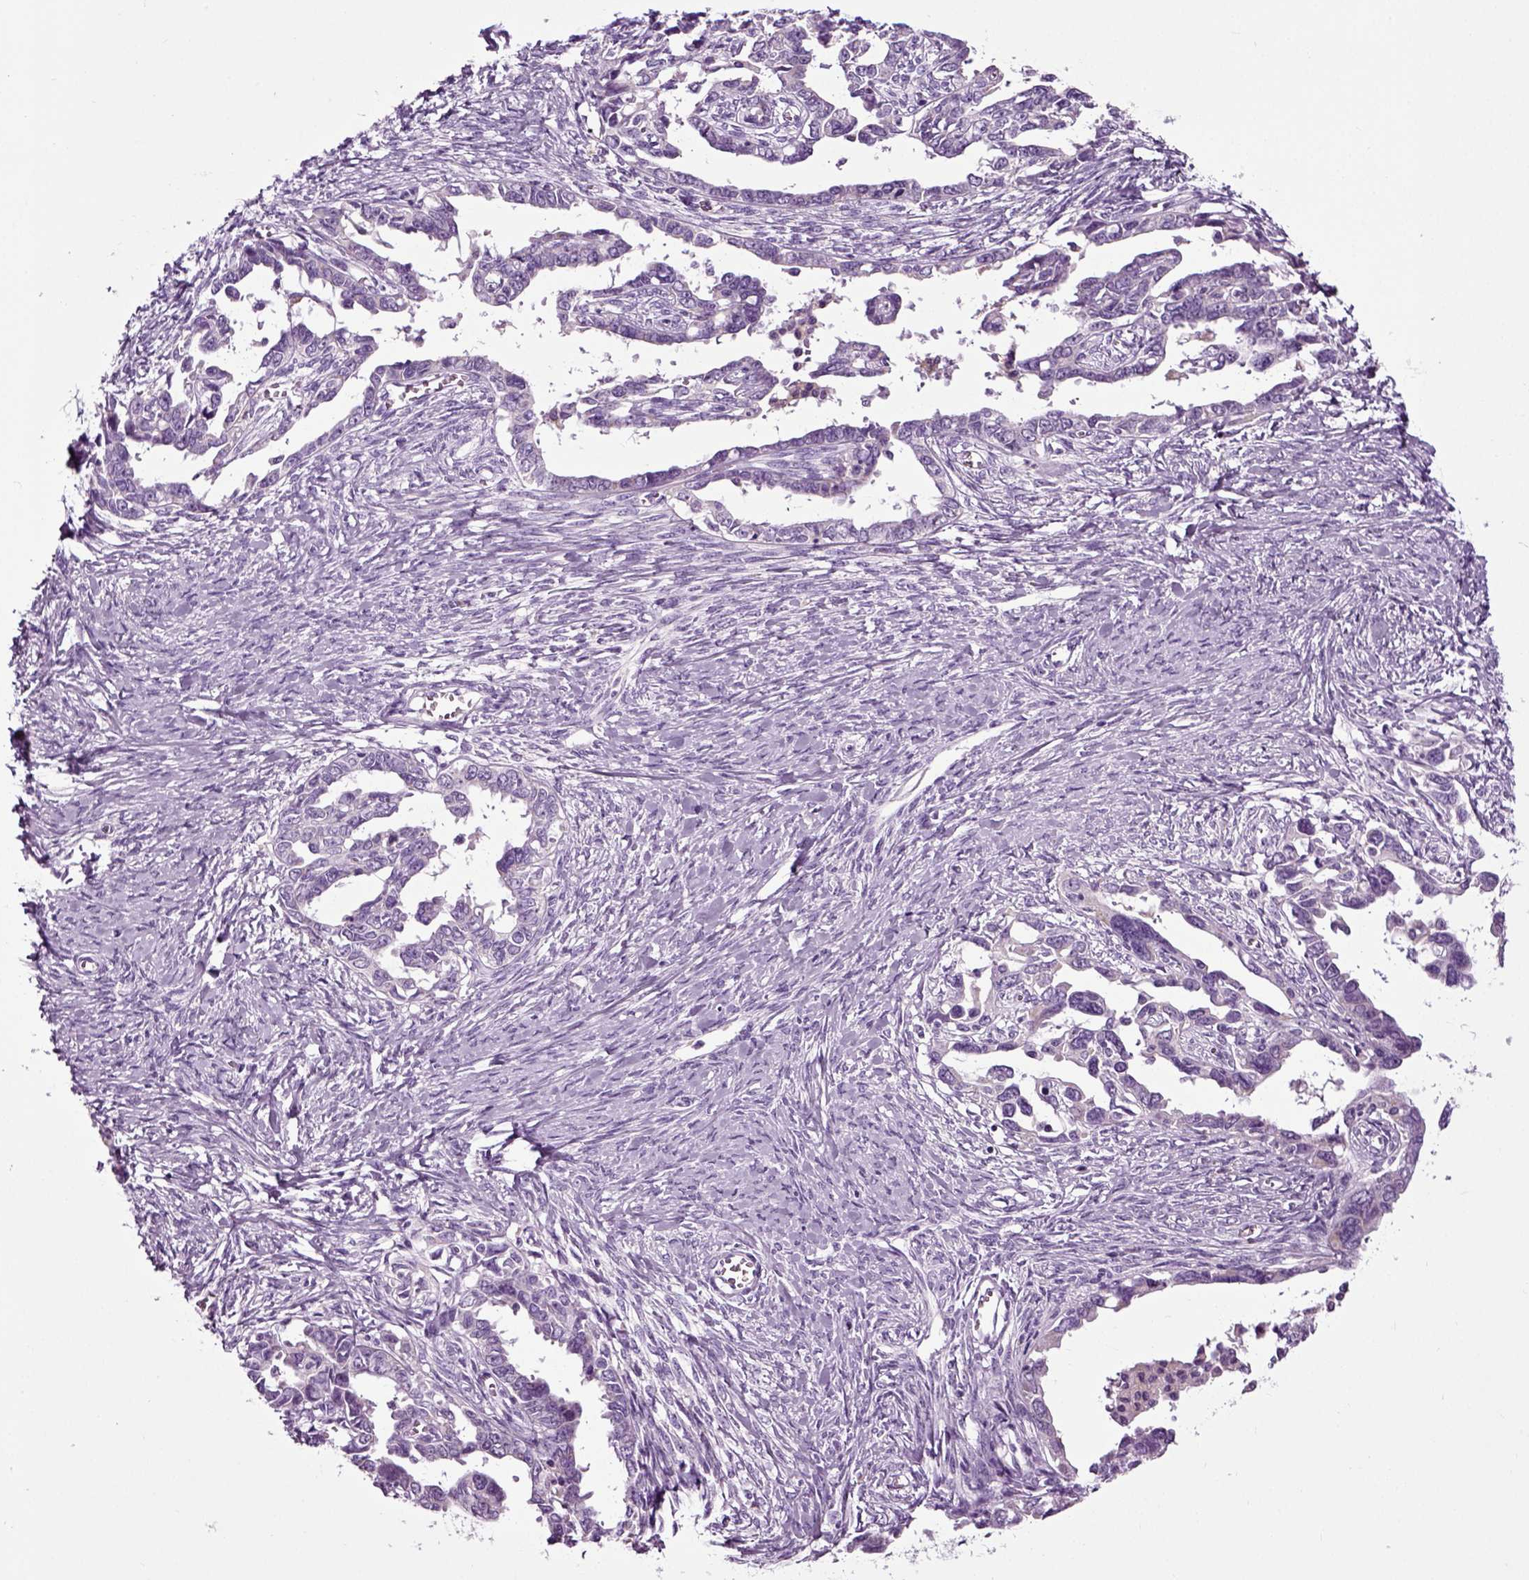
{"staining": {"intensity": "negative", "quantity": "none", "location": "none"}, "tissue": "ovarian cancer", "cell_type": "Tumor cells", "image_type": "cancer", "snomed": [{"axis": "morphology", "description": "Cystadenocarcinoma, serous, NOS"}, {"axis": "topography", "description": "Ovary"}], "caption": "IHC micrograph of neoplastic tissue: human serous cystadenocarcinoma (ovarian) stained with DAB (3,3'-diaminobenzidine) demonstrates no significant protein expression in tumor cells.", "gene": "DNAH10", "patient": {"sex": "female", "age": 69}}